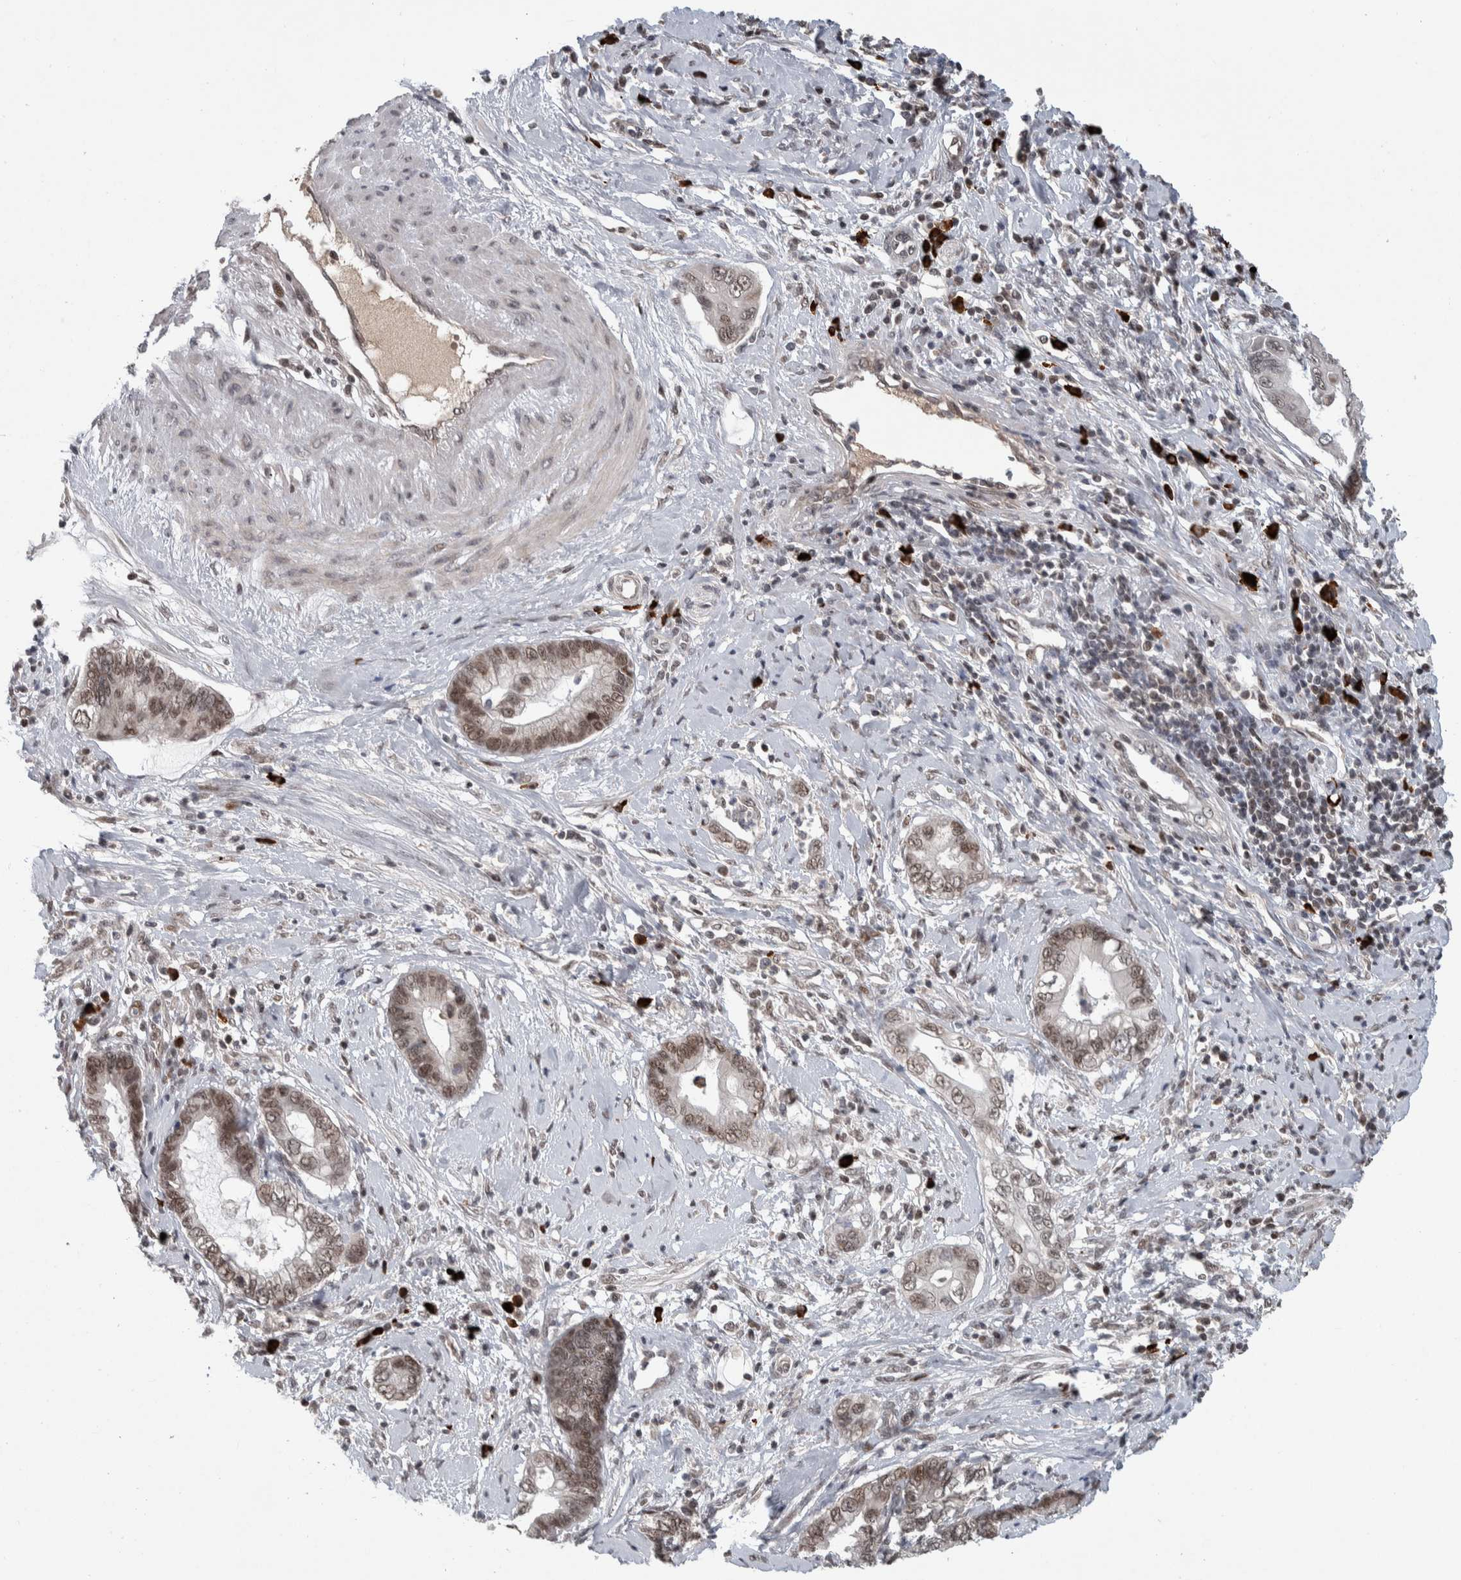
{"staining": {"intensity": "weak", "quantity": ">75%", "location": "nuclear"}, "tissue": "cervical cancer", "cell_type": "Tumor cells", "image_type": "cancer", "snomed": [{"axis": "morphology", "description": "Adenocarcinoma, NOS"}, {"axis": "topography", "description": "Cervix"}], "caption": "IHC histopathology image of neoplastic tissue: human cervical cancer stained using IHC displays low levels of weak protein expression localized specifically in the nuclear of tumor cells, appearing as a nuclear brown color.", "gene": "ZNF592", "patient": {"sex": "female", "age": 44}}